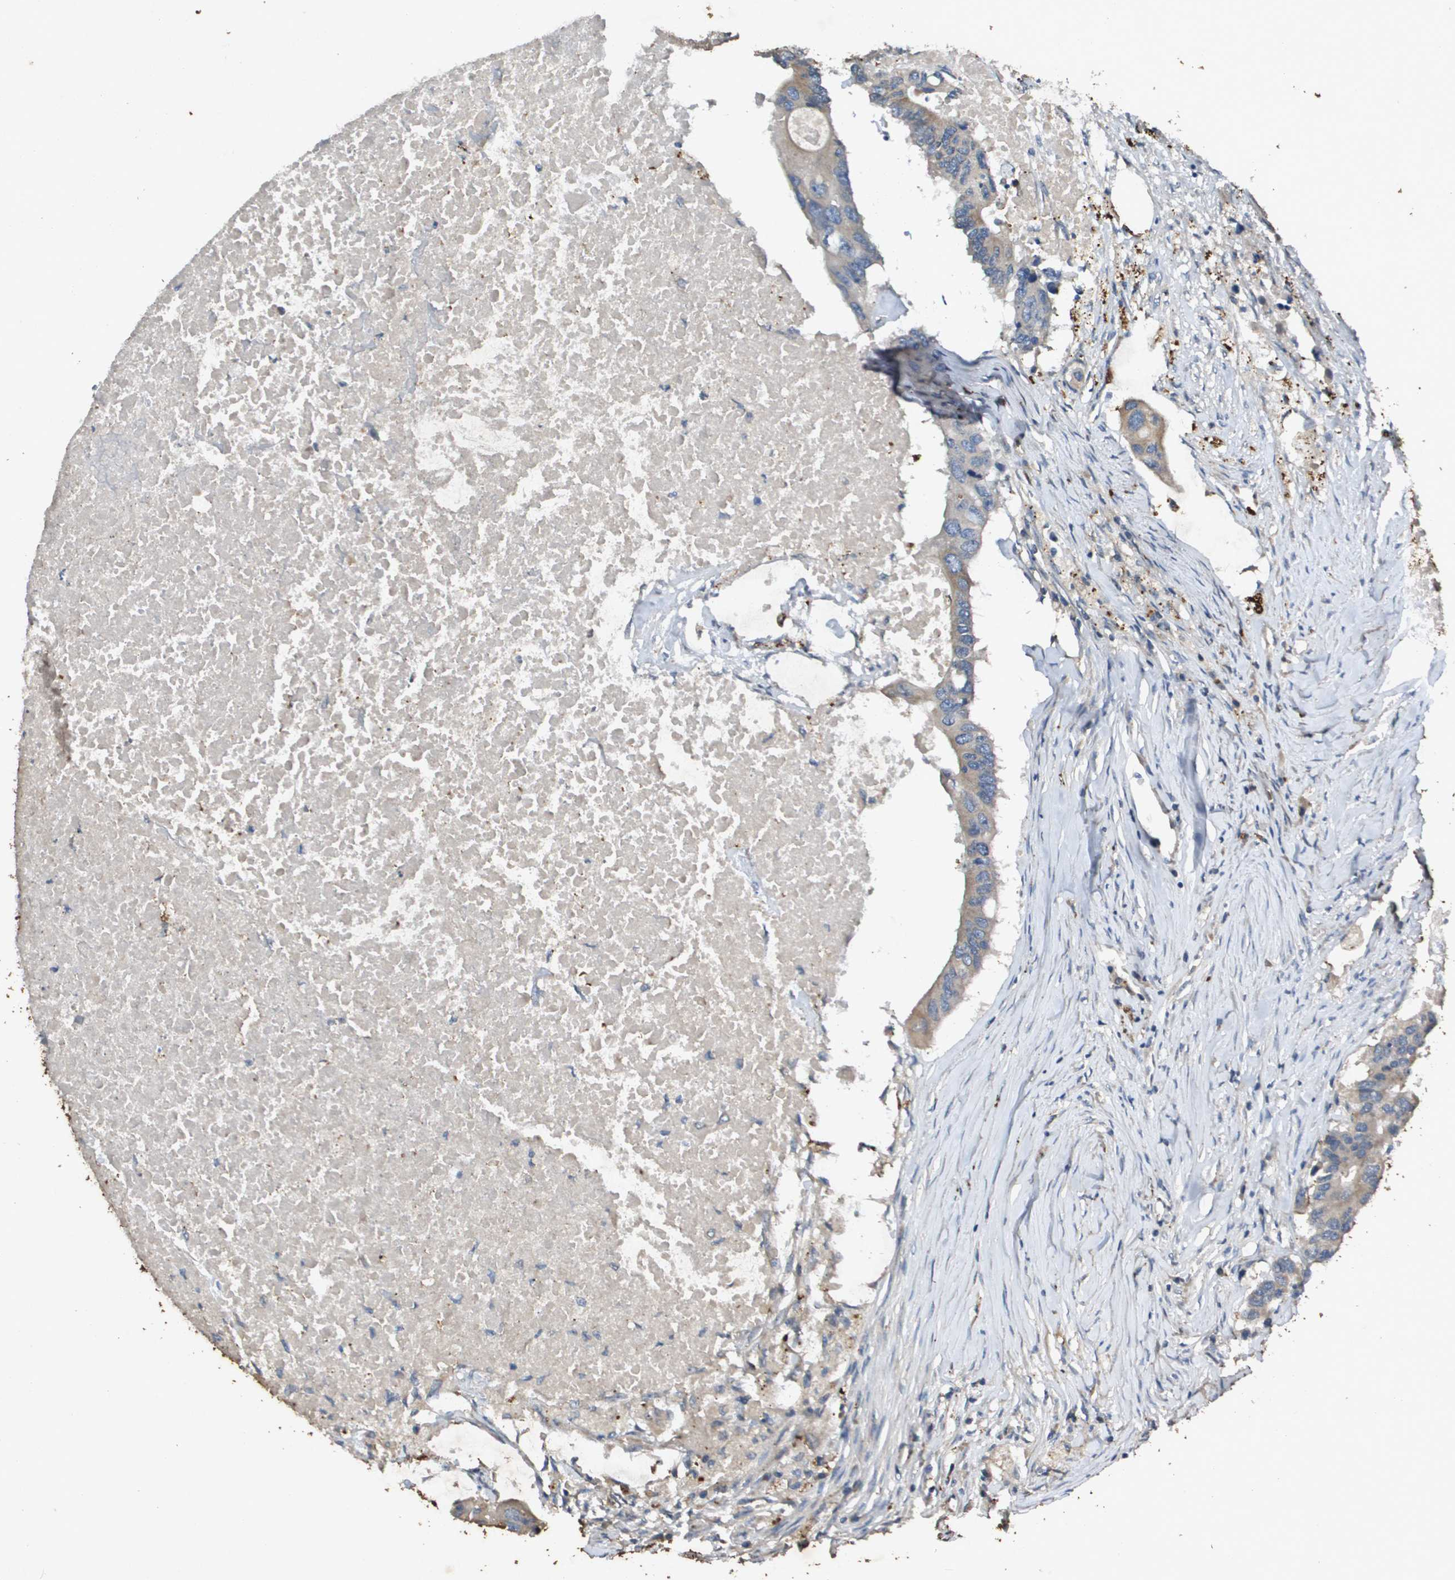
{"staining": {"intensity": "weak", "quantity": ">75%", "location": "cytoplasmic/membranous"}, "tissue": "colorectal cancer", "cell_type": "Tumor cells", "image_type": "cancer", "snomed": [{"axis": "morphology", "description": "Adenocarcinoma, NOS"}, {"axis": "topography", "description": "Colon"}], "caption": "Human colorectal adenocarcinoma stained with a brown dye exhibits weak cytoplasmic/membranous positive positivity in about >75% of tumor cells.", "gene": "PGAP3", "patient": {"sex": "male", "age": 71}}